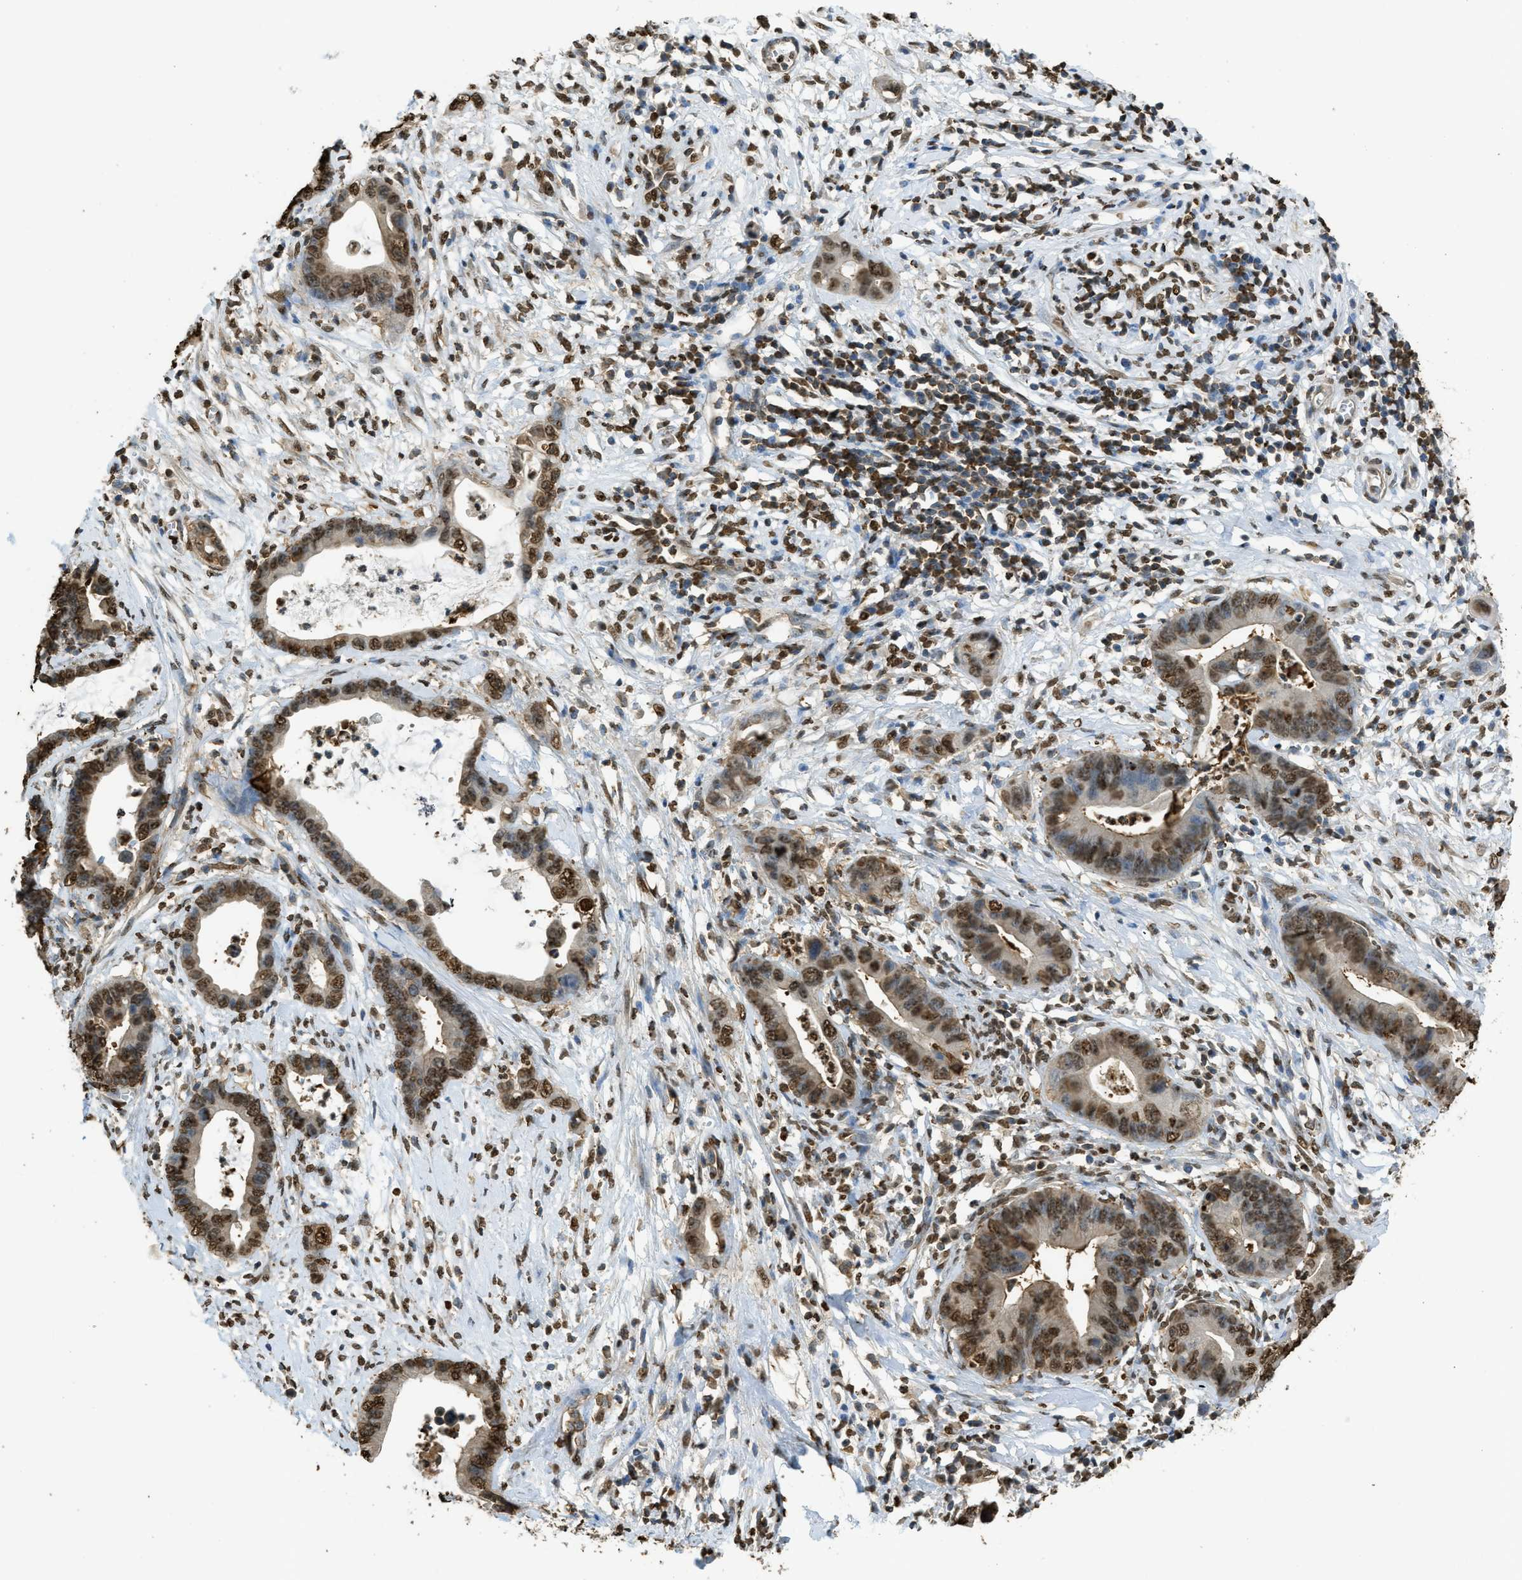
{"staining": {"intensity": "strong", "quantity": ">75%", "location": "nuclear"}, "tissue": "cervical cancer", "cell_type": "Tumor cells", "image_type": "cancer", "snomed": [{"axis": "morphology", "description": "Adenocarcinoma, NOS"}, {"axis": "topography", "description": "Cervix"}], "caption": "Cervical cancer (adenocarcinoma) was stained to show a protein in brown. There is high levels of strong nuclear expression in approximately >75% of tumor cells. The staining was performed using DAB (3,3'-diaminobenzidine), with brown indicating positive protein expression. Nuclei are stained blue with hematoxylin.", "gene": "NR5A2", "patient": {"sex": "female", "age": 44}}